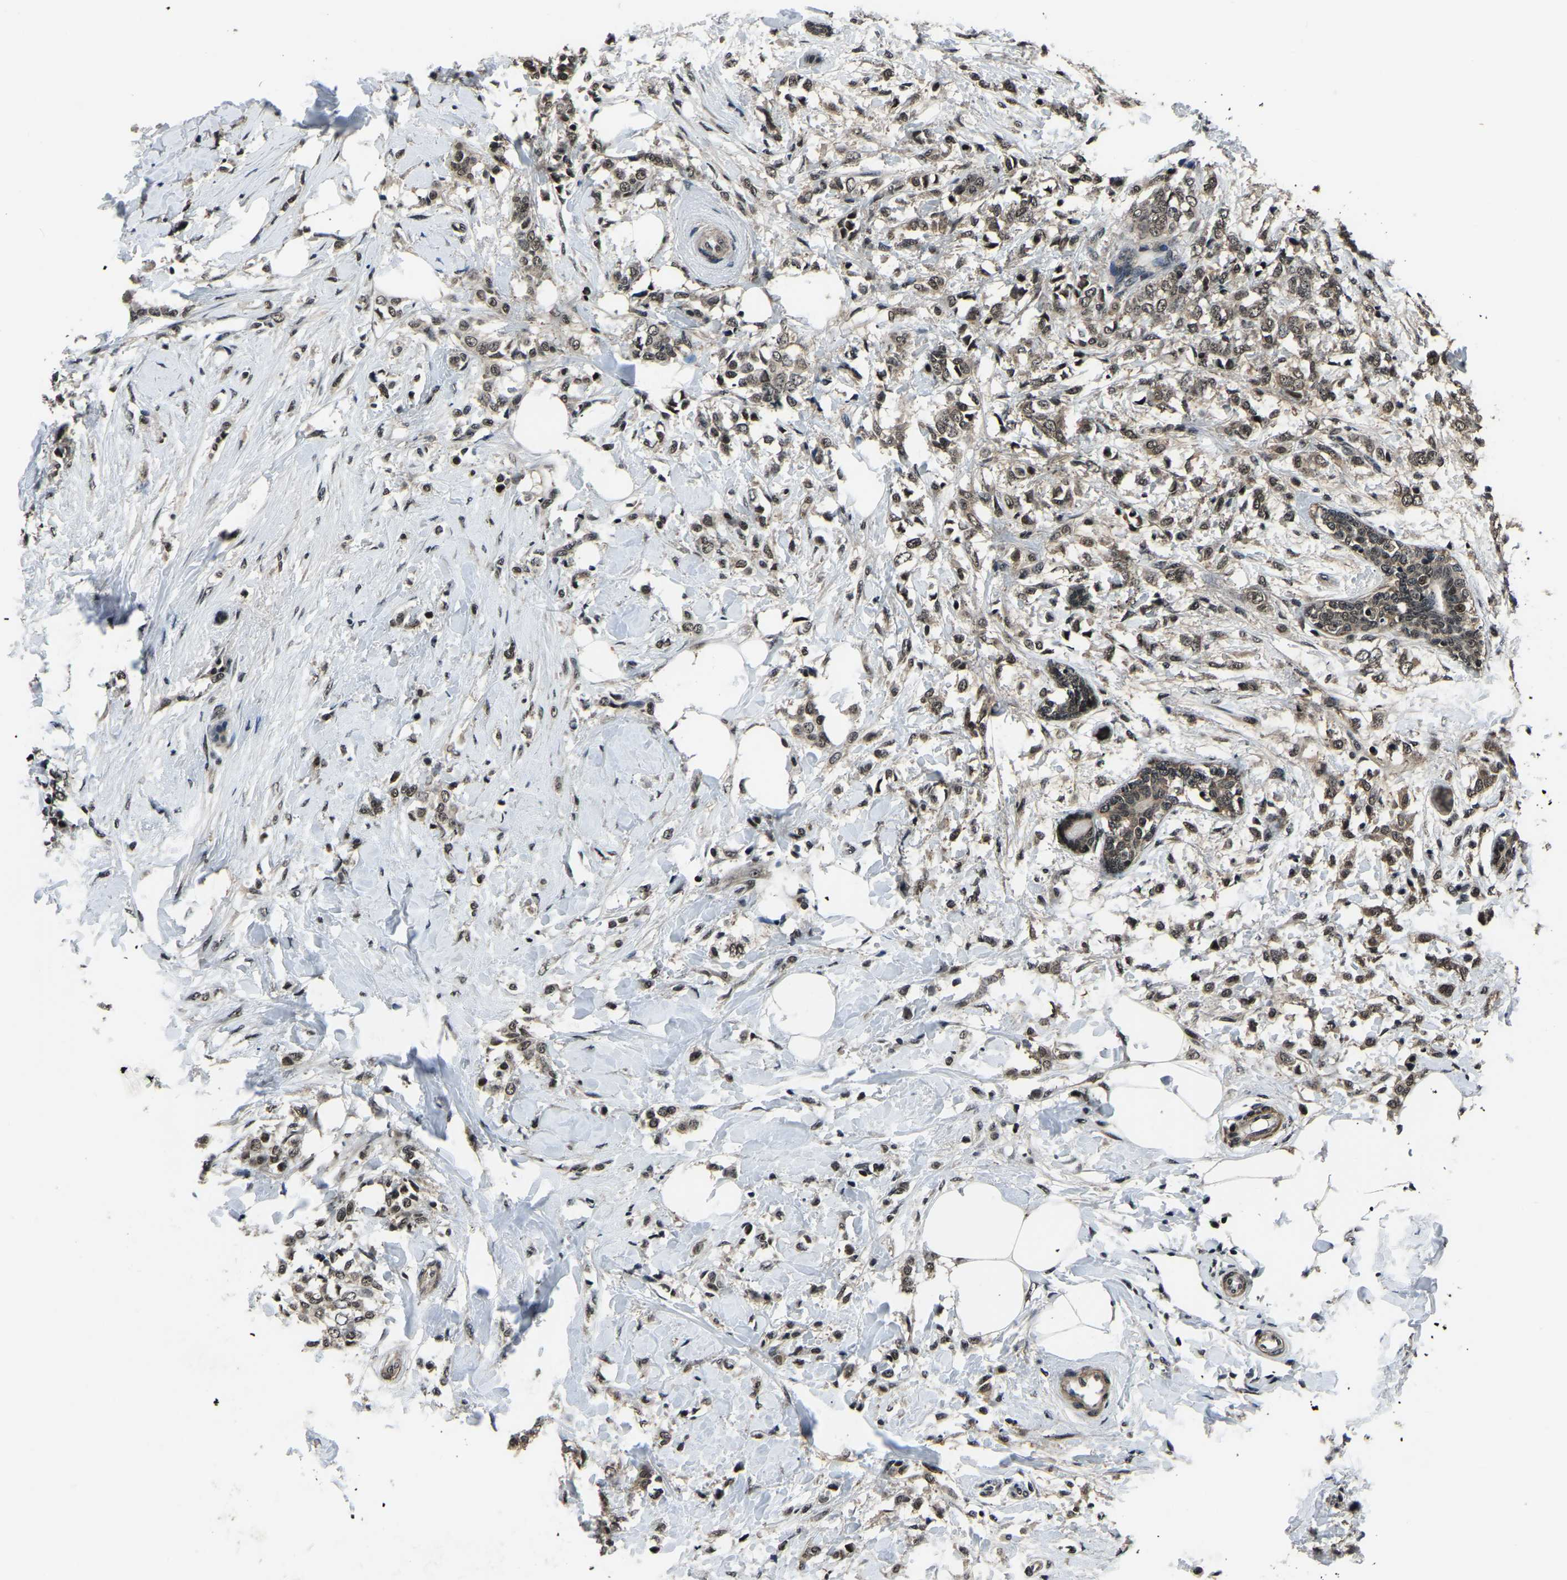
{"staining": {"intensity": "weak", "quantity": ">75%", "location": "cytoplasmic/membranous"}, "tissue": "breast cancer", "cell_type": "Tumor cells", "image_type": "cancer", "snomed": [{"axis": "morphology", "description": "Lobular carcinoma, in situ"}, {"axis": "morphology", "description": "Lobular carcinoma"}, {"axis": "topography", "description": "Breast"}], "caption": "An image of human breast cancer stained for a protein displays weak cytoplasmic/membranous brown staining in tumor cells.", "gene": "ANKIB1", "patient": {"sex": "female", "age": 41}}